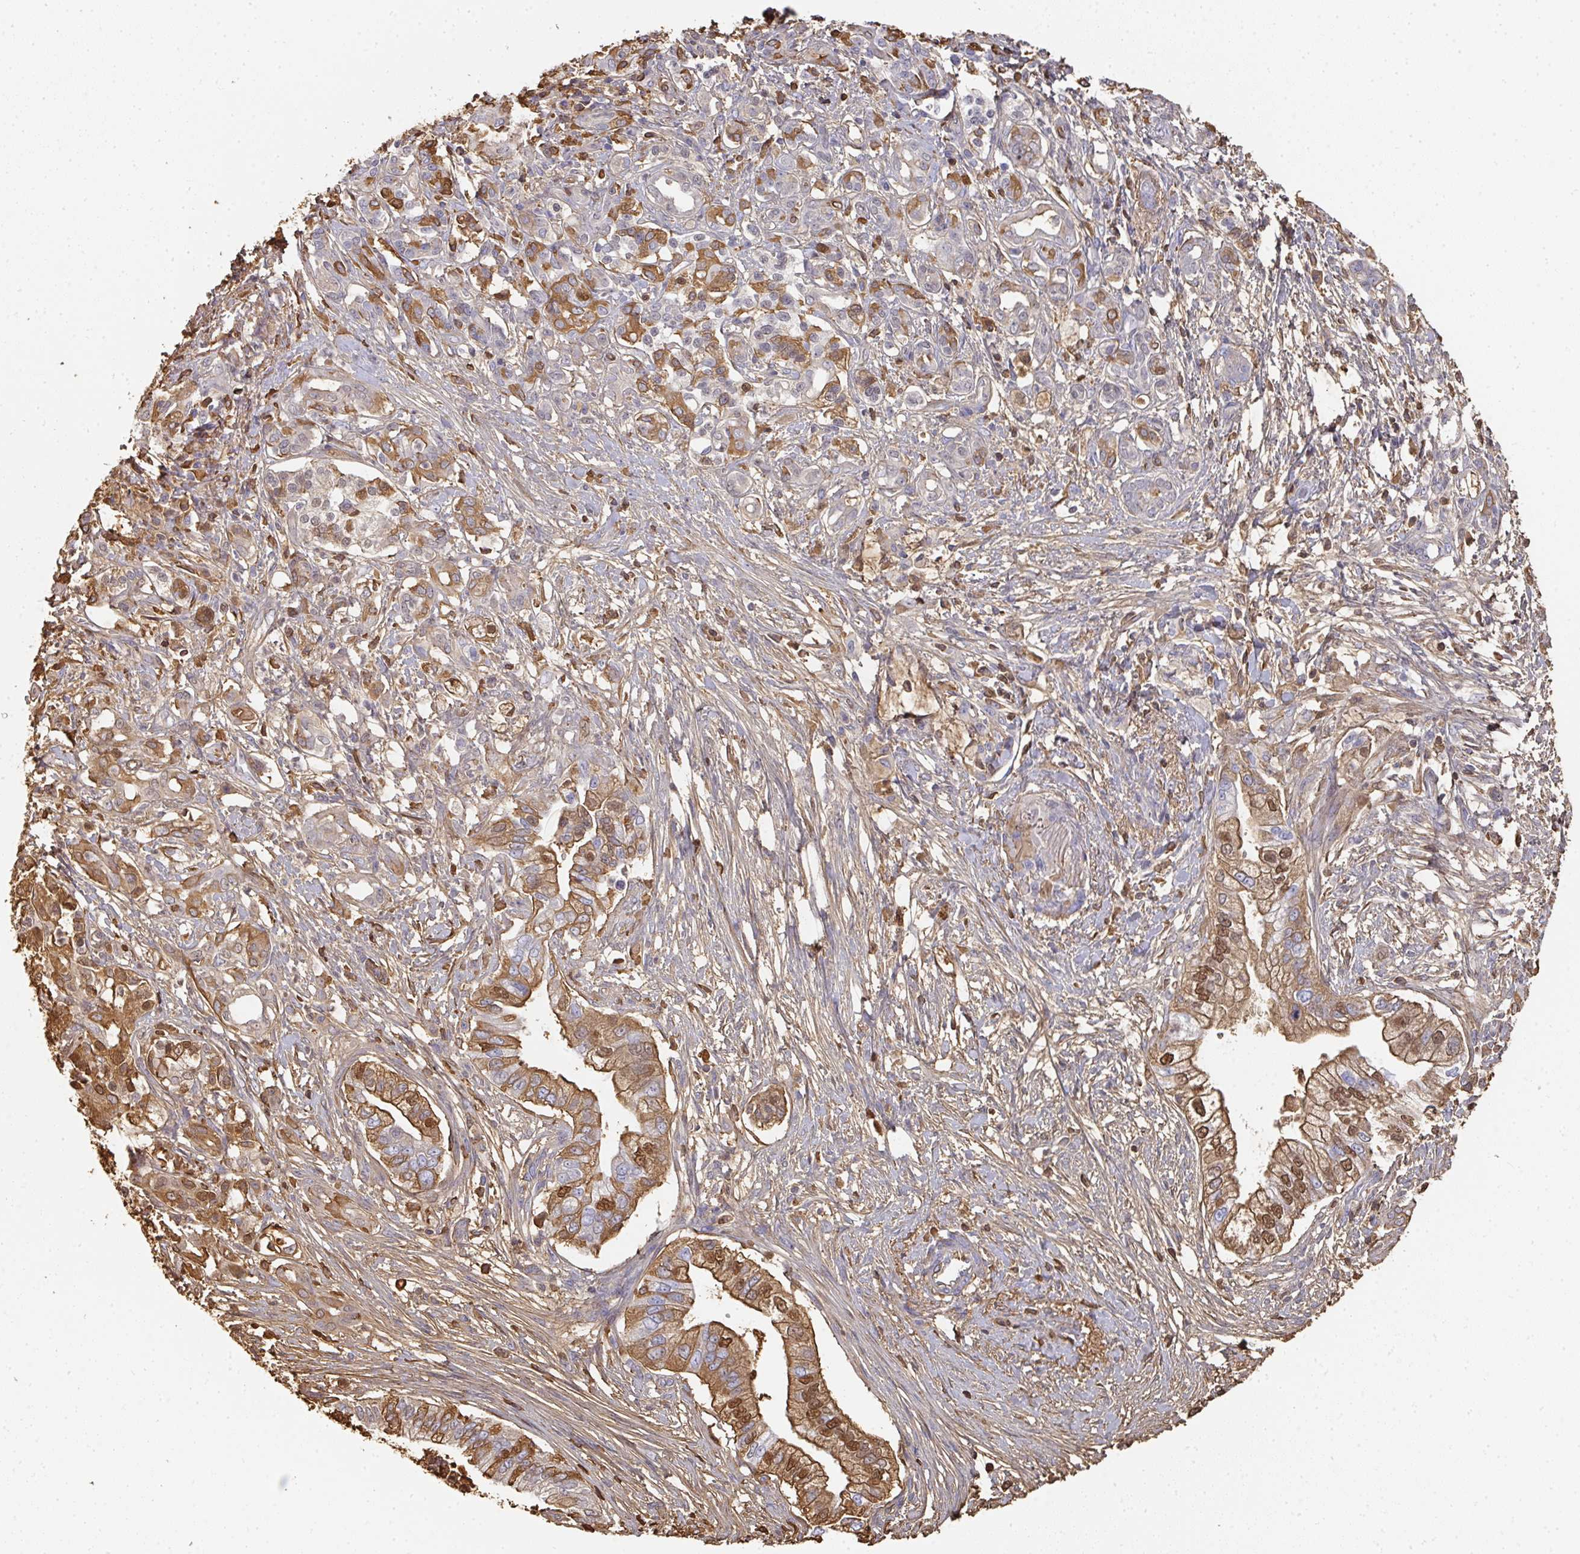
{"staining": {"intensity": "moderate", "quantity": ">75%", "location": "cytoplasmic/membranous,nuclear"}, "tissue": "pancreatic cancer", "cell_type": "Tumor cells", "image_type": "cancer", "snomed": [{"axis": "morphology", "description": "Adenocarcinoma, NOS"}, {"axis": "topography", "description": "Pancreas"}], "caption": "This image displays IHC staining of adenocarcinoma (pancreatic), with medium moderate cytoplasmic/membranous and nuclear positivity in approximately >75% of tumor cells.", "gene": "ALB", "patient": {"sex": "male", "age": 70}}